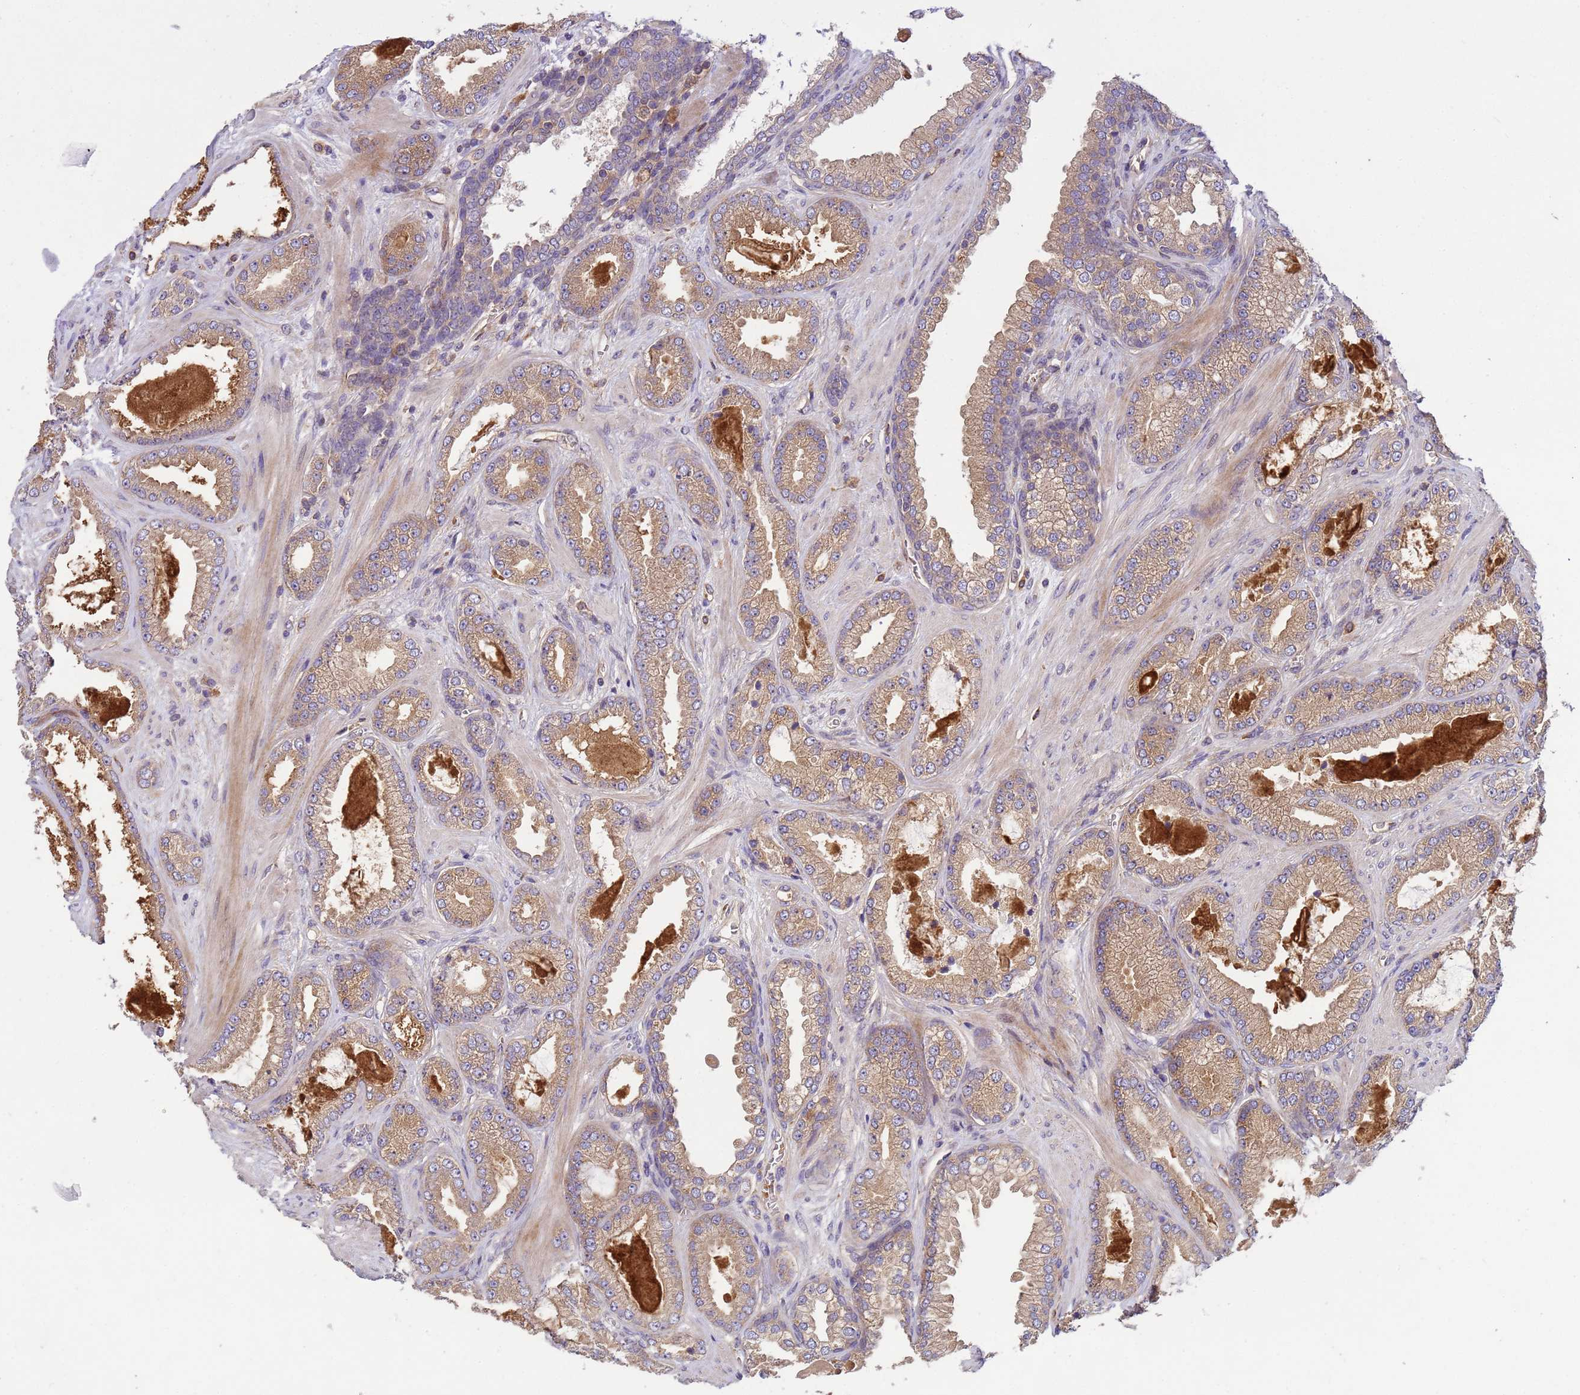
{"staining": {"intensity": "moderate", "quantity": ">75%", "location": "cytoplasmic/membranous"}, "tissue": "prostate cancer", "cell_type": "Tumor cells", "image_type": "cancer", "snomed": [{"axis": "morphology", "description": "Adenocarcinoma, Low grade"}, {"axis": "topography", "description": "Prostate"}], "caption": "This photomicrograph reveals IHC staining of human prostate cancer, with medium moderate cytoplasmic/membranous positivity in about >75% of tumor cells.", "gene": "RAB10", "patient": {"sex": "male", "age": 57}}